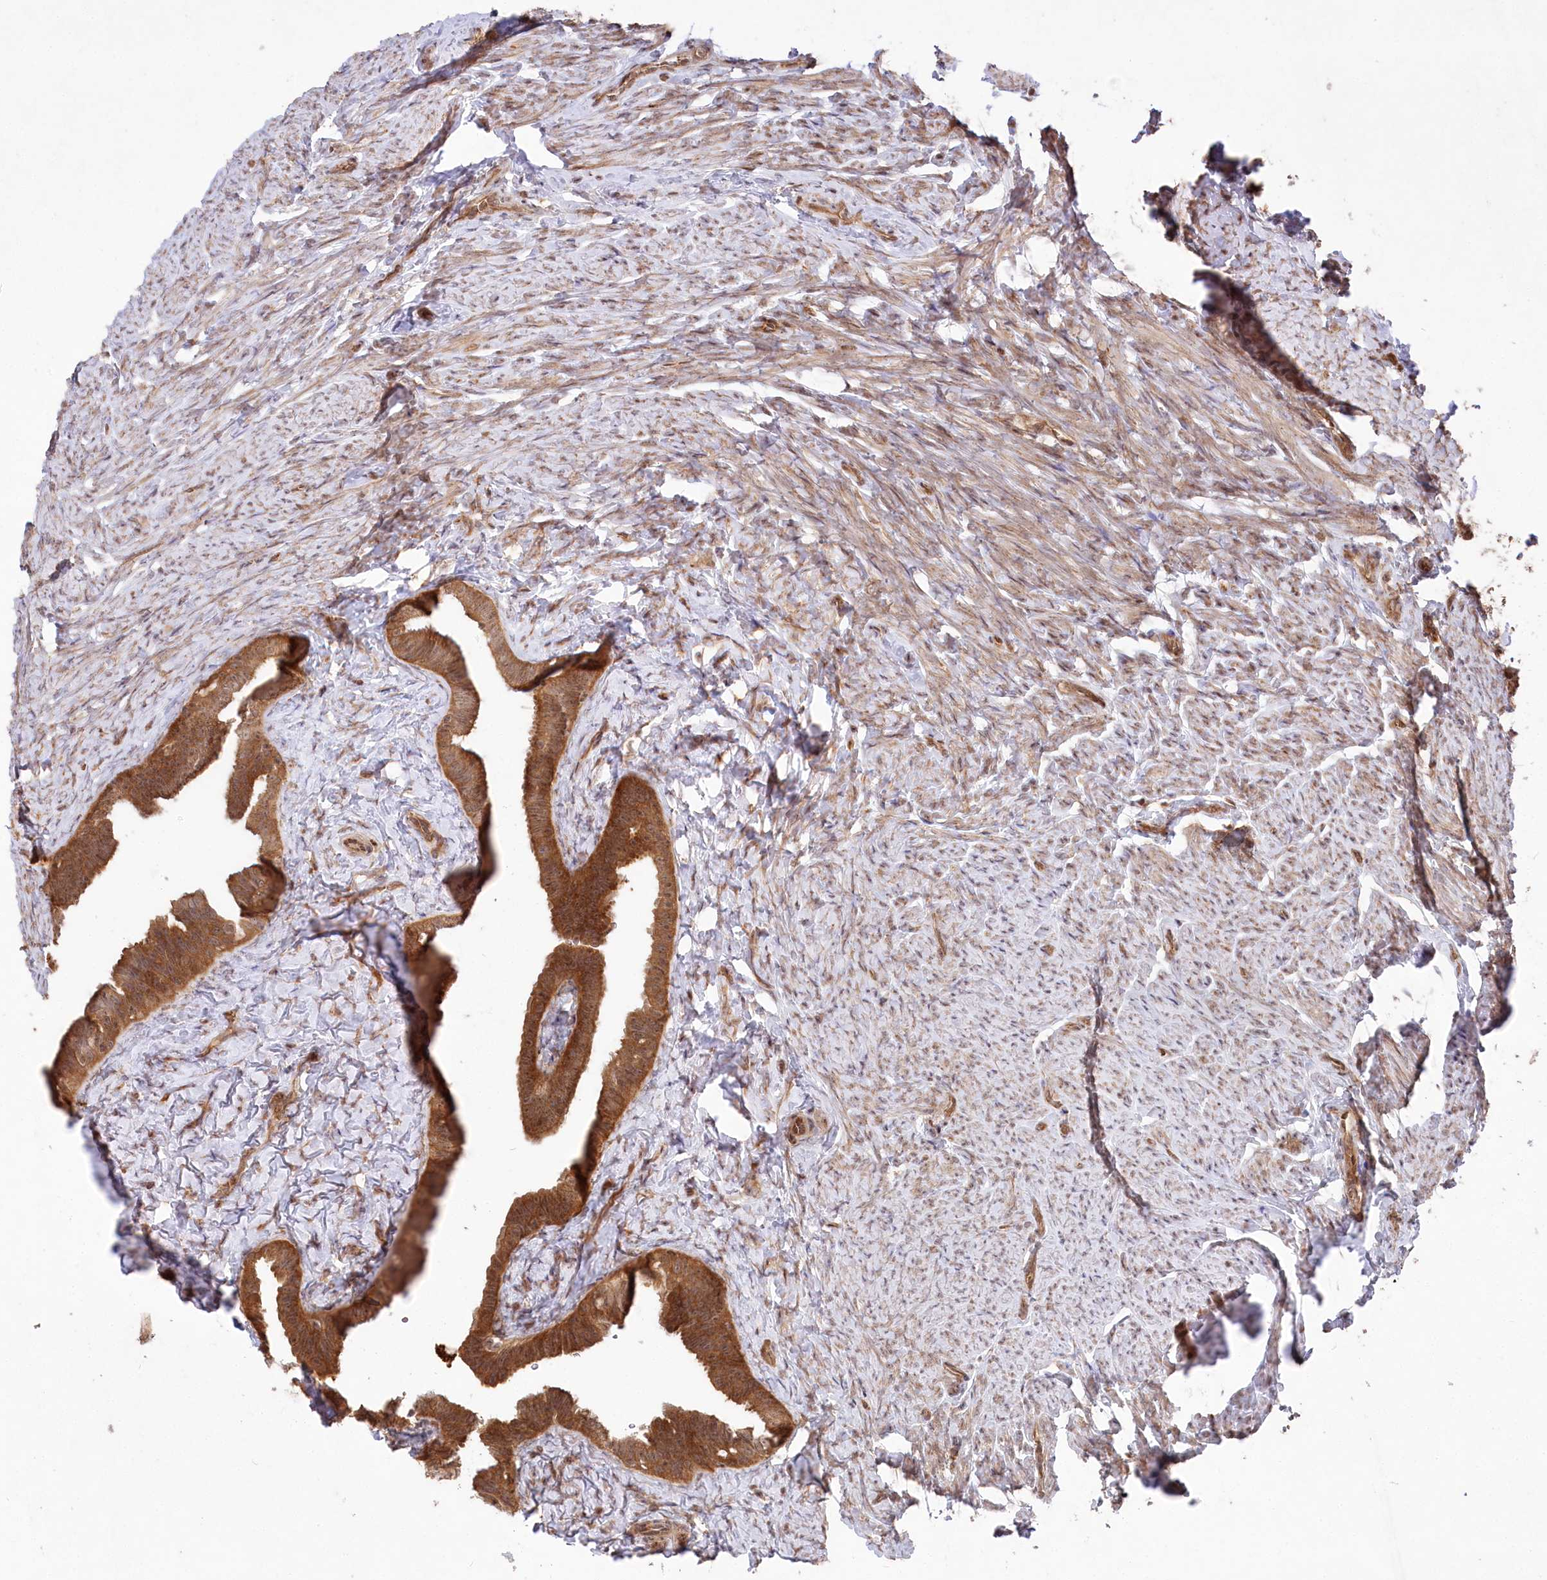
{"staining": {"intensity": "strong", "quantity": ">75%", "location": "cytoplasmic/membranous,nuclear"}, "tissue": "fallopian tube", "cell_type": "Glandular cells", "image_type": "normal", "snomed": [{"axis": "morphology", "description": "Normal tissue, NOS"}, {"axis": "topography", "description": "Fallopian tube"}], "caption": "Fallopian tube stained for a protein (brown) shows strong cytoplasmic/membranous,nuclear positive expression in about >75% of glandular cells.", "gene": "PSMA1", "patient": {"sex": "female", "age": 39}}